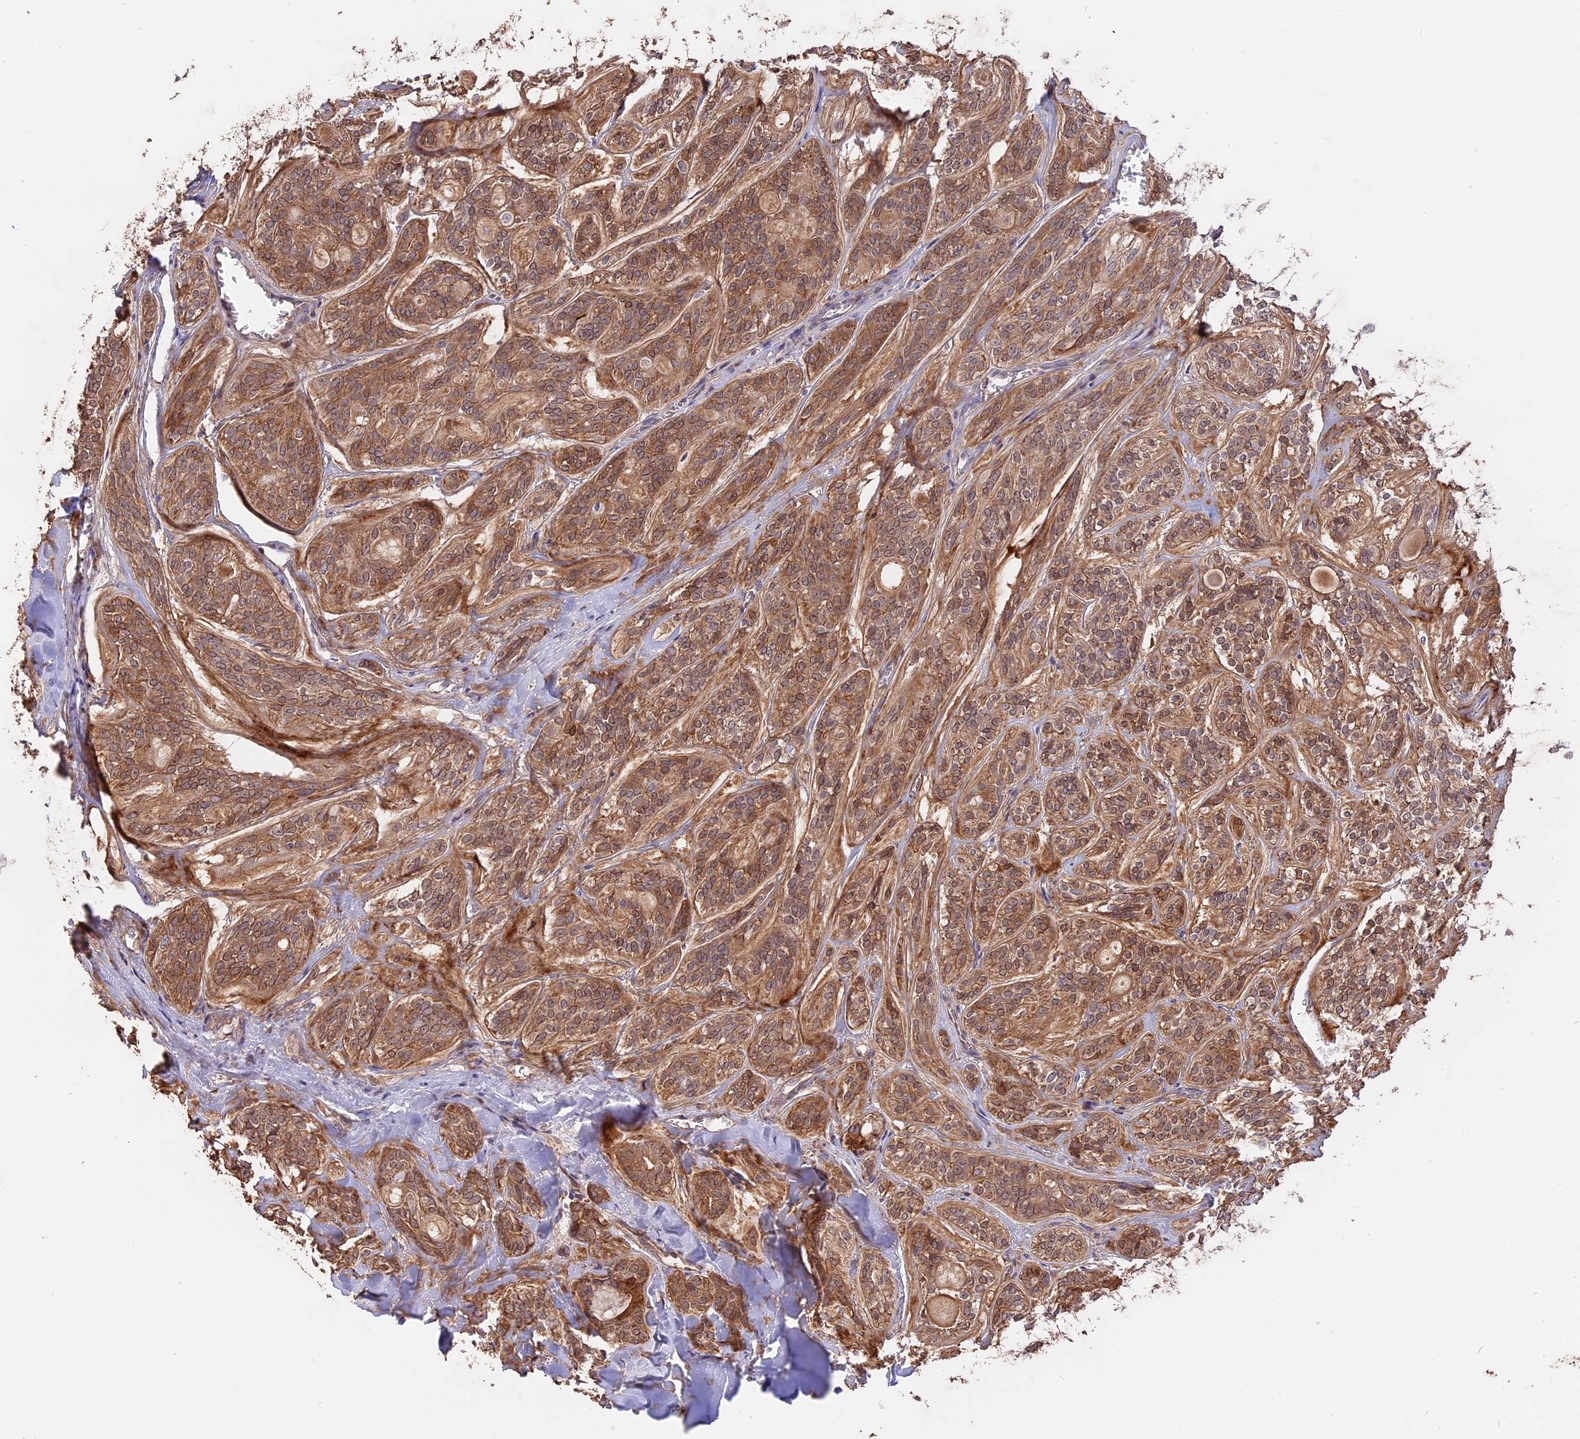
{"staining": {"intensity": "moderate", "quantity": ">75%", "location": "cytoplasmic/membranous"}, "tissue": "head and neck cancer", "cell_type": "Tumor cells", "image_type": "cancer", "snomed": [{"axis": "morphology", "description": "Adenocarcinoma, NOS"}, {"axis": "topography", "description": "Head-Neck"}], "caption": "Tumor cells show moderate cytoplasmic/membranous expression in about >75% of cells in adenocarcinoma (head and neck).", "gene": "RASAL1", "patient": {"sex": "male", "age": 66}}